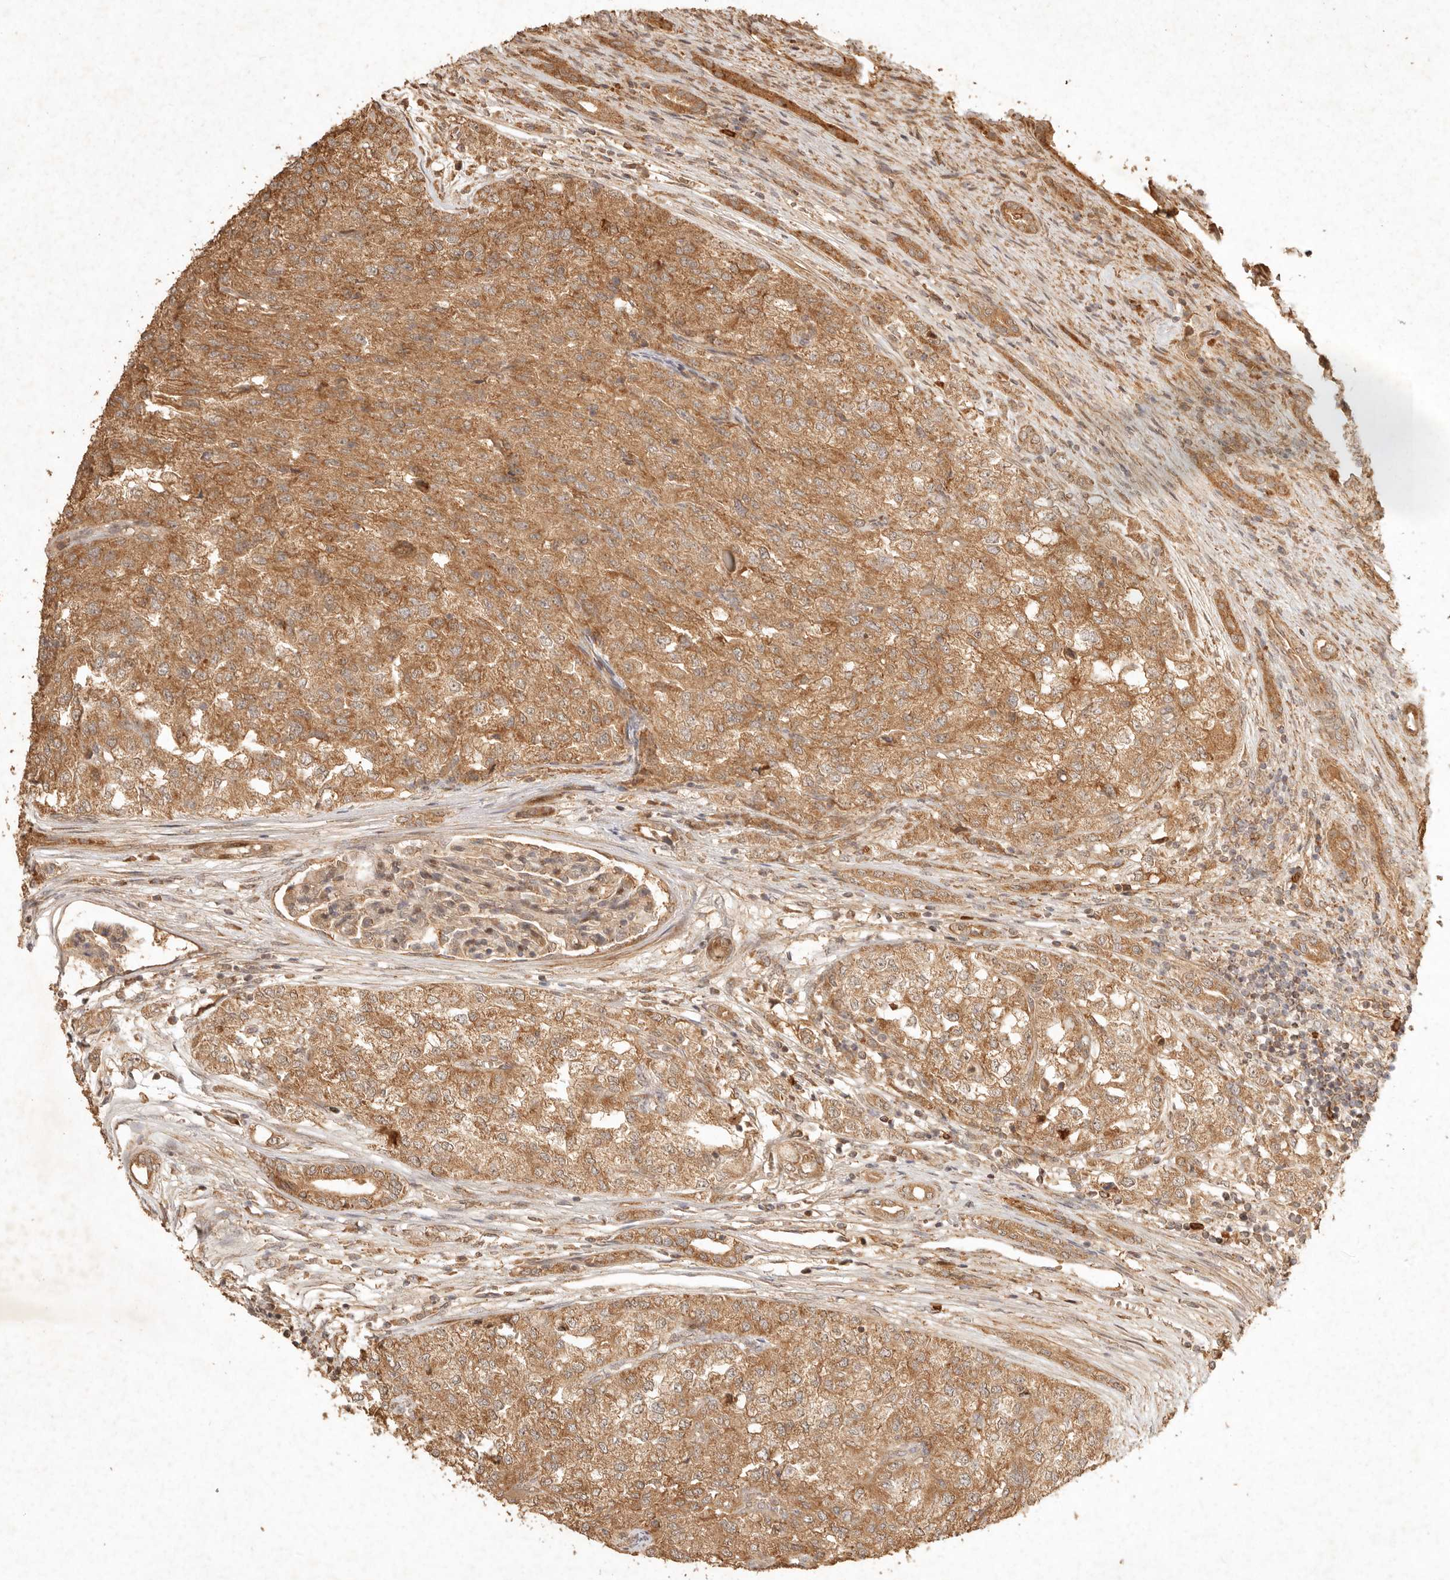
{"staining": {"intensity": "moderate", "quantity": ">75%", "location": "cytoplasmic/membranous"}, "tissue": "renal cancer", "cell_type": "Tumor cells", "image_type": "cancer", "snomed": [{"axis": "morphology", "description": "Adenocarcinoma, NOS"}, {"axis": "topography", "description": "Kidney"}], "caption": "Approximately >75% of tumor cells in renal adenocarcinoma exhibit moderate cytoplasmic/membranous protein positivity as visualized by brown immunohistochemical staining.", "gene": "CLEC4C", "patient": {"sex": "female", "age": 54}}